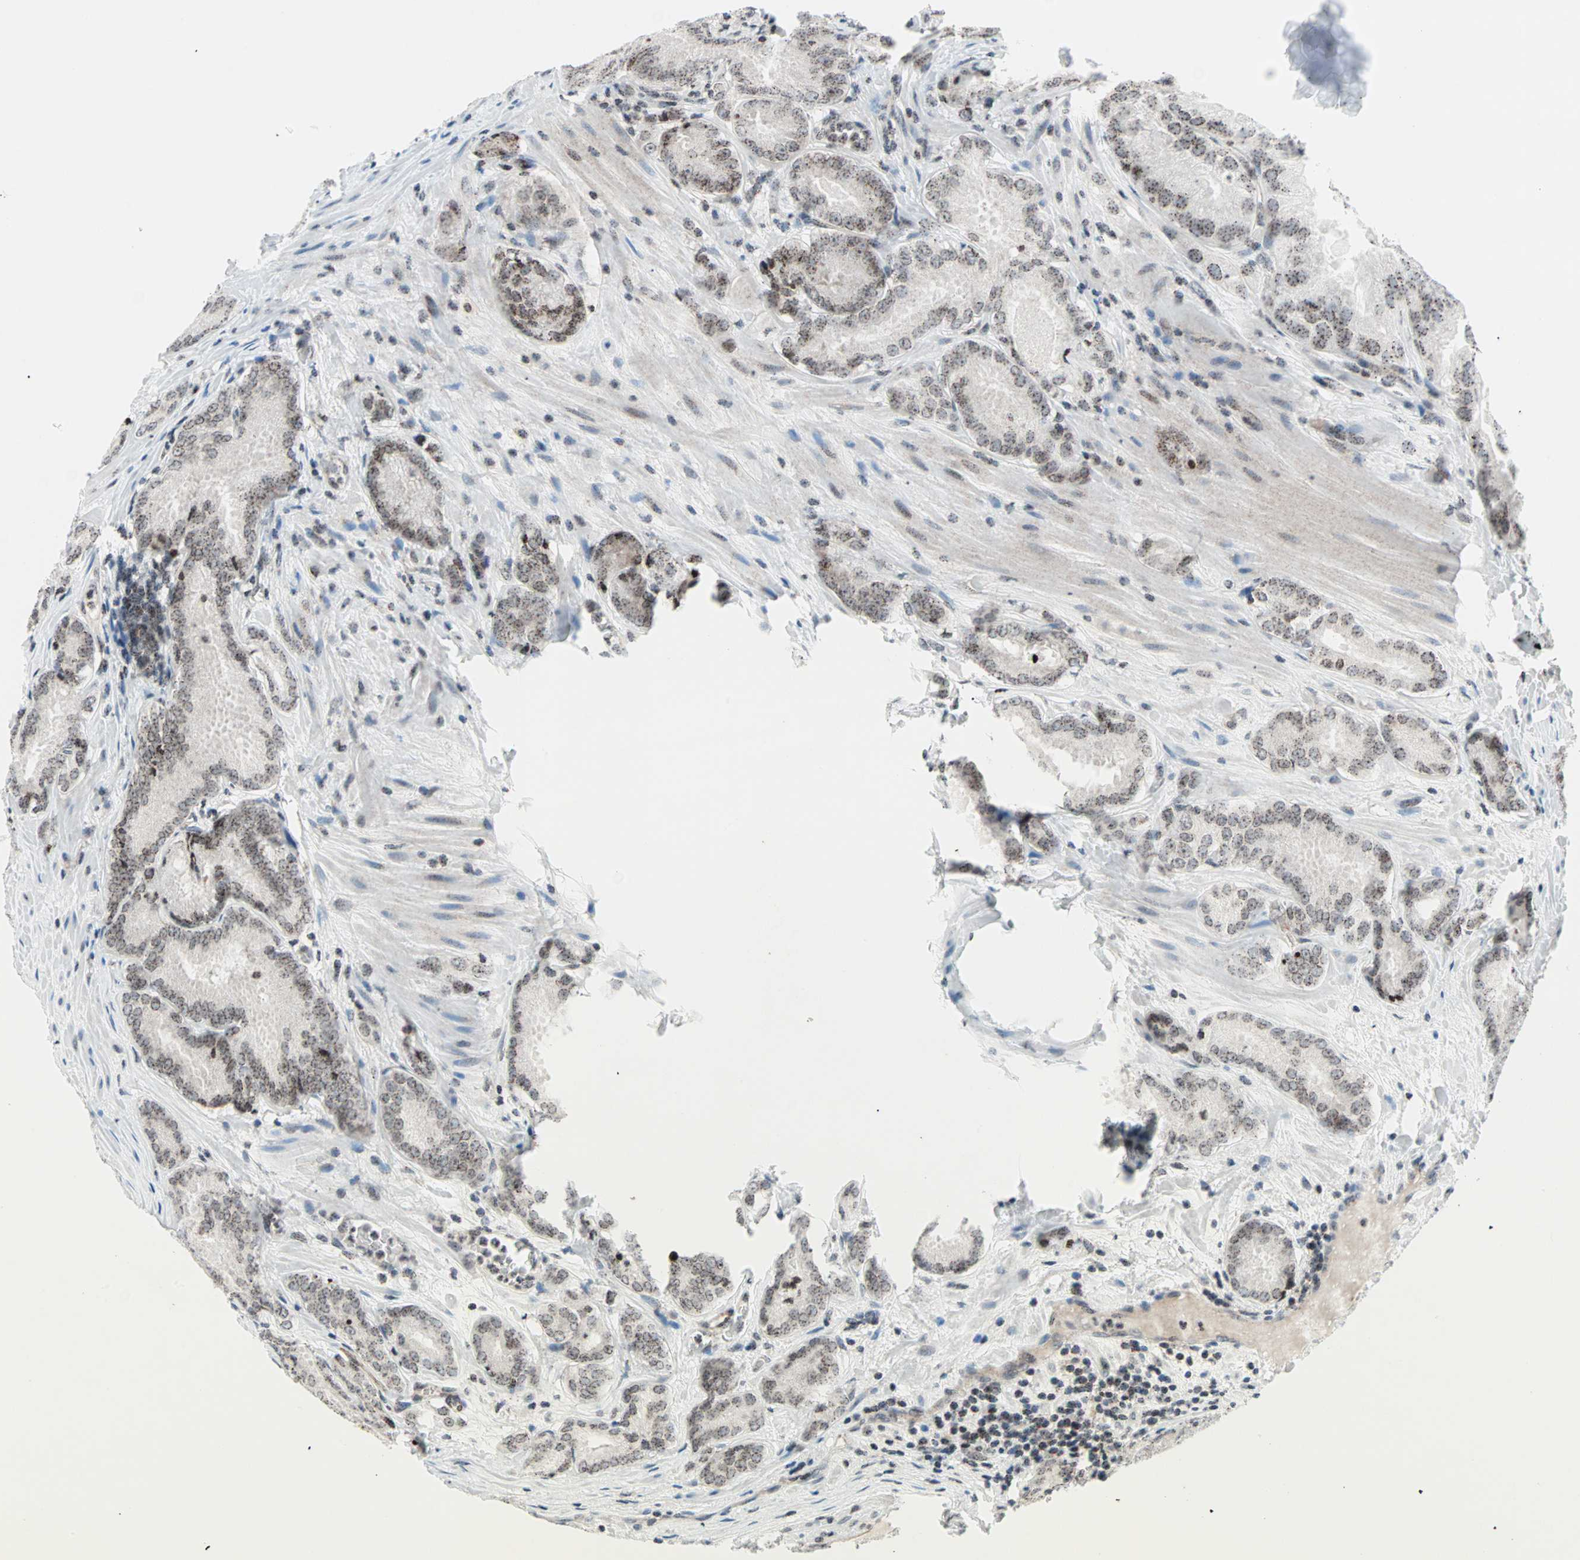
{"staining": {"intensity": "weak", "quantity": ">75%", "location": "nuclear"}, "tissue": "prostate cancer", "cell_type": "Tumor cells", "image_type": "cancer", "snomed": [{"axis": "morphology", "description": "Adenocarcinoma, High grade"}, {"axis": "topography", "description": "Prostate"}], "caption": "Immunohistochemistry (IHC) (DAB) staining of human prostate cancer (adenocarcinoma (high-grade)) shows weak nuclear protein staining in about >75% of tumor cells. (DAB (3,3'-diaminobenzidine) IHC, brown staining for protein, blue staining for nuclei).", "gene": "CENPA", "patient": {"sex": "male", "age": 64}}